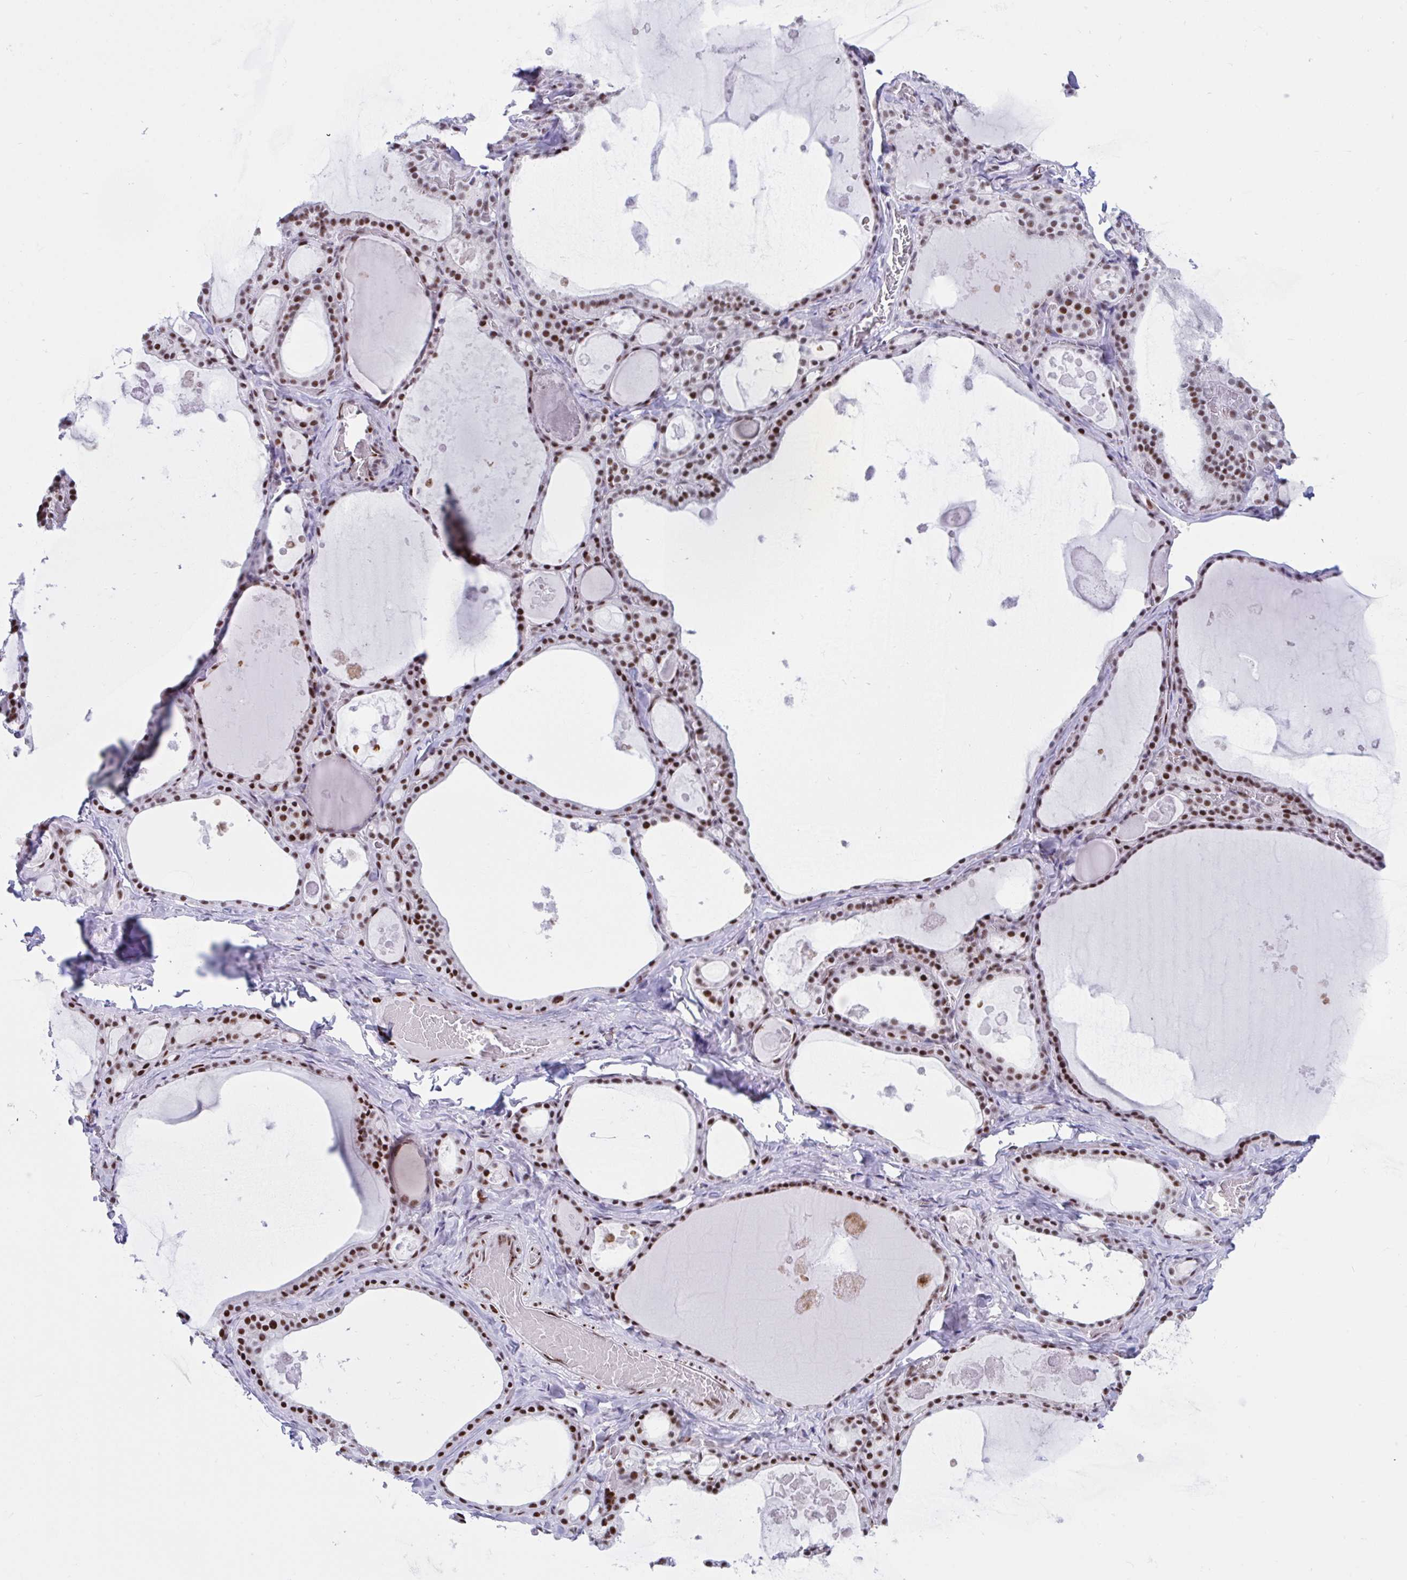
{"staining": {"intensity": "strong", "quantity": ">75%", "location": "nuclear"}, "tissue": "thyroid gland", "cell_type": "Glandular cells", "image_type": "normal", "snomed": [{"axis": "morphology", "description": "Normal tissue, NOS"}, {"axis": "topography", "description": "Thyroid gland"}], "caption": "Protein staining of unremarkable thyroid gland exhibits strong nuclear positivity in about >75% of glandular cells. (brown staining indicates protein expression, while blue staining denotes nuclei).", "gene": "IKZF2", "patient": {"sex": "male", "age": 56}}